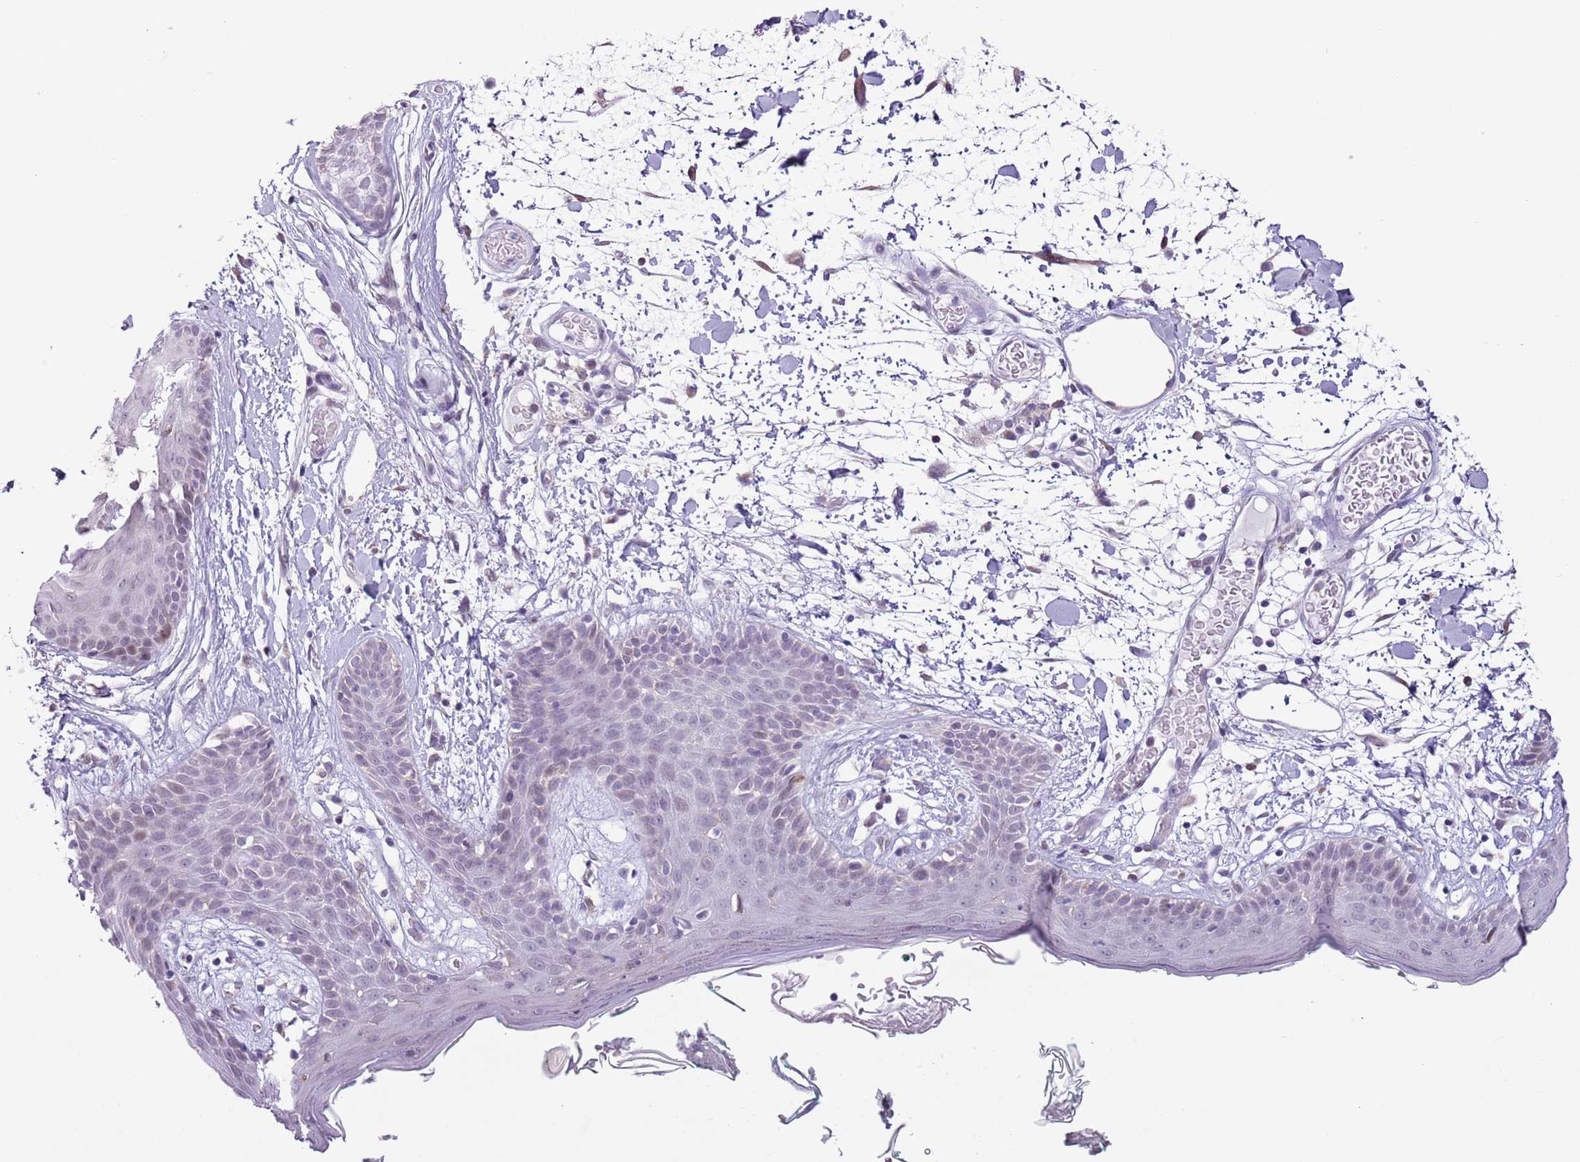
{"staining": {"intensity": "weak", "quantity": ">75%", "location": "nuclear"}, "tissue": "skin", "cell_type": "Fibroblasts", "image_type": "normal", "snomed": [{"axis": "morphology", "description": "Normal tissue, NOS"}, {"axis": "topography", "description": "Skin"}], "caption": "Fibroblasts exhibit weak nuclear staining in about >75% of cells in unremarkable skin. The staining was performed using DAB (3,3'-diaminobenzidine) to visualize the protein expression in brown, while the nuclei were stained in blue with hematoxylin (Magnification: 20x).", "gene": "ZNF576", "patient": {"sex": "male", "age": 79}}